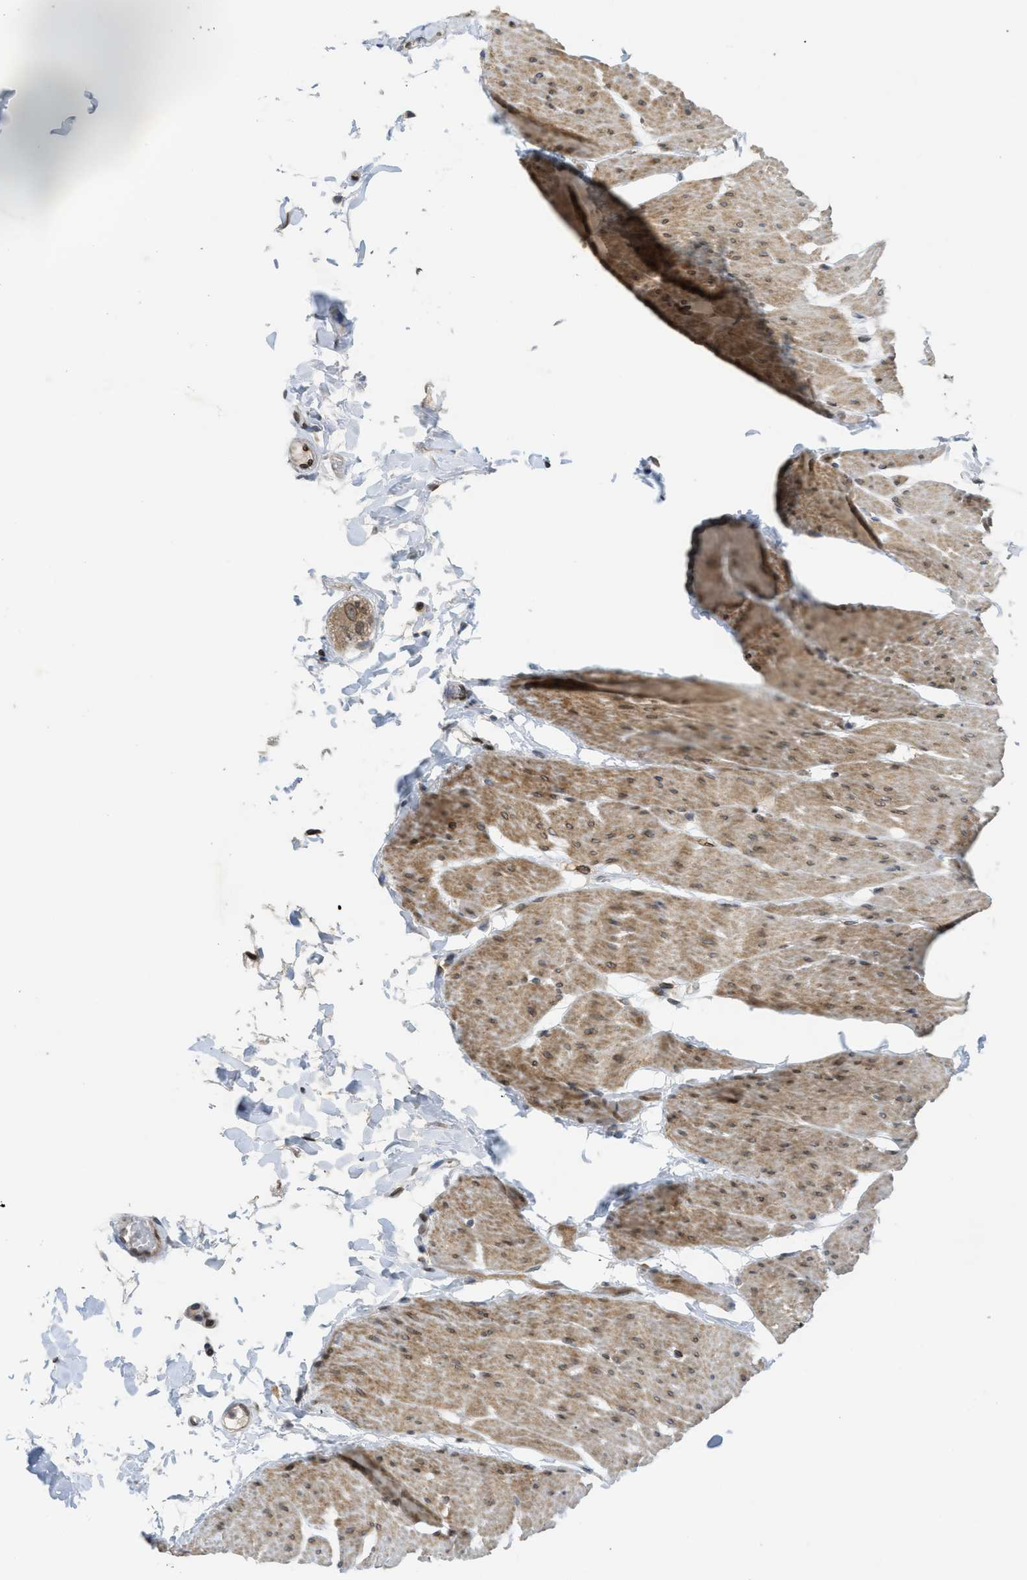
{"staining": {"intensity": "moderate", "quantity": "25%-75%", "location": "cytoplasmic/membranous"}, "tissue": "smooth muscle", "cell_type": "Smooth muscle cells", "image_type": "normal", "snomed": [{"axis": "morphology", "description": "Normal tissue, NOS"}, {"axis": "topography", "description": "Smooth muscle"}, {"axis": "topography", "description": "Colon"}], "caption": "A photomicrograph of human smooth muscle stained for a protein displays moderate cytoplasmic/membranous brown staining in smooth muscle cells.", "gene": "EIF2AK3", "patient": {"sex": "male", "age": 67}}